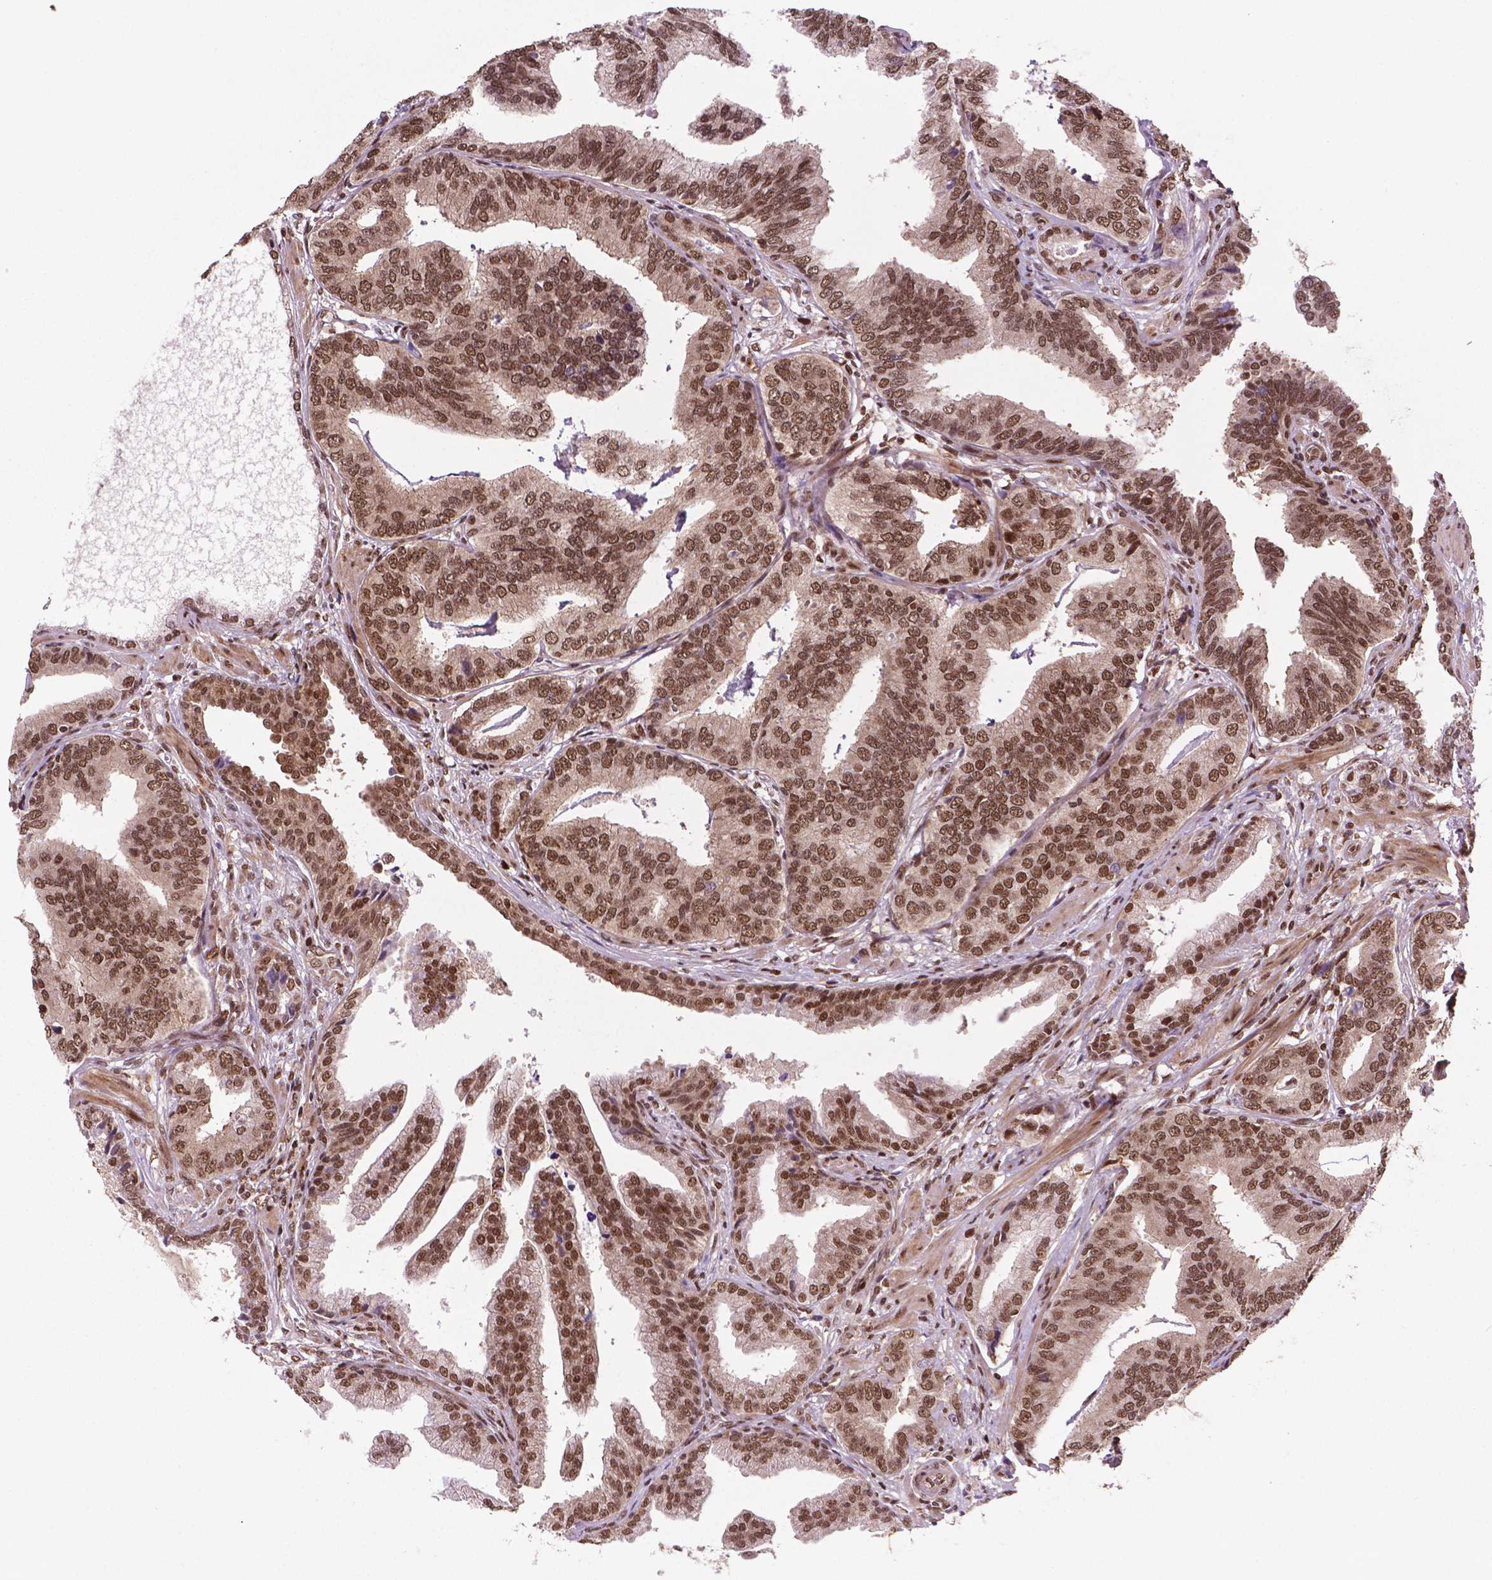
{"staining": {"intensity": "moderate", "quantity": ">75%", "location": "nuclear"}, "tissue": "prostate cancer", "cell_type": "Tumor cells", "image_type": "cancer", "snomed": [{"axis": "morphology", "description": "Adenocarcinoma, NOS"}, {"axis": "topography", "description": "Prostate"}], "caption": "DAB (3,3'-diaminobenzidine) immunohistochemical staining of prostate cancer shows moderate nuclear protein expression in approximately >75% of tumor cells.", "gene": "SIRT6", "patient": {"sex": "male", "age": 64}}